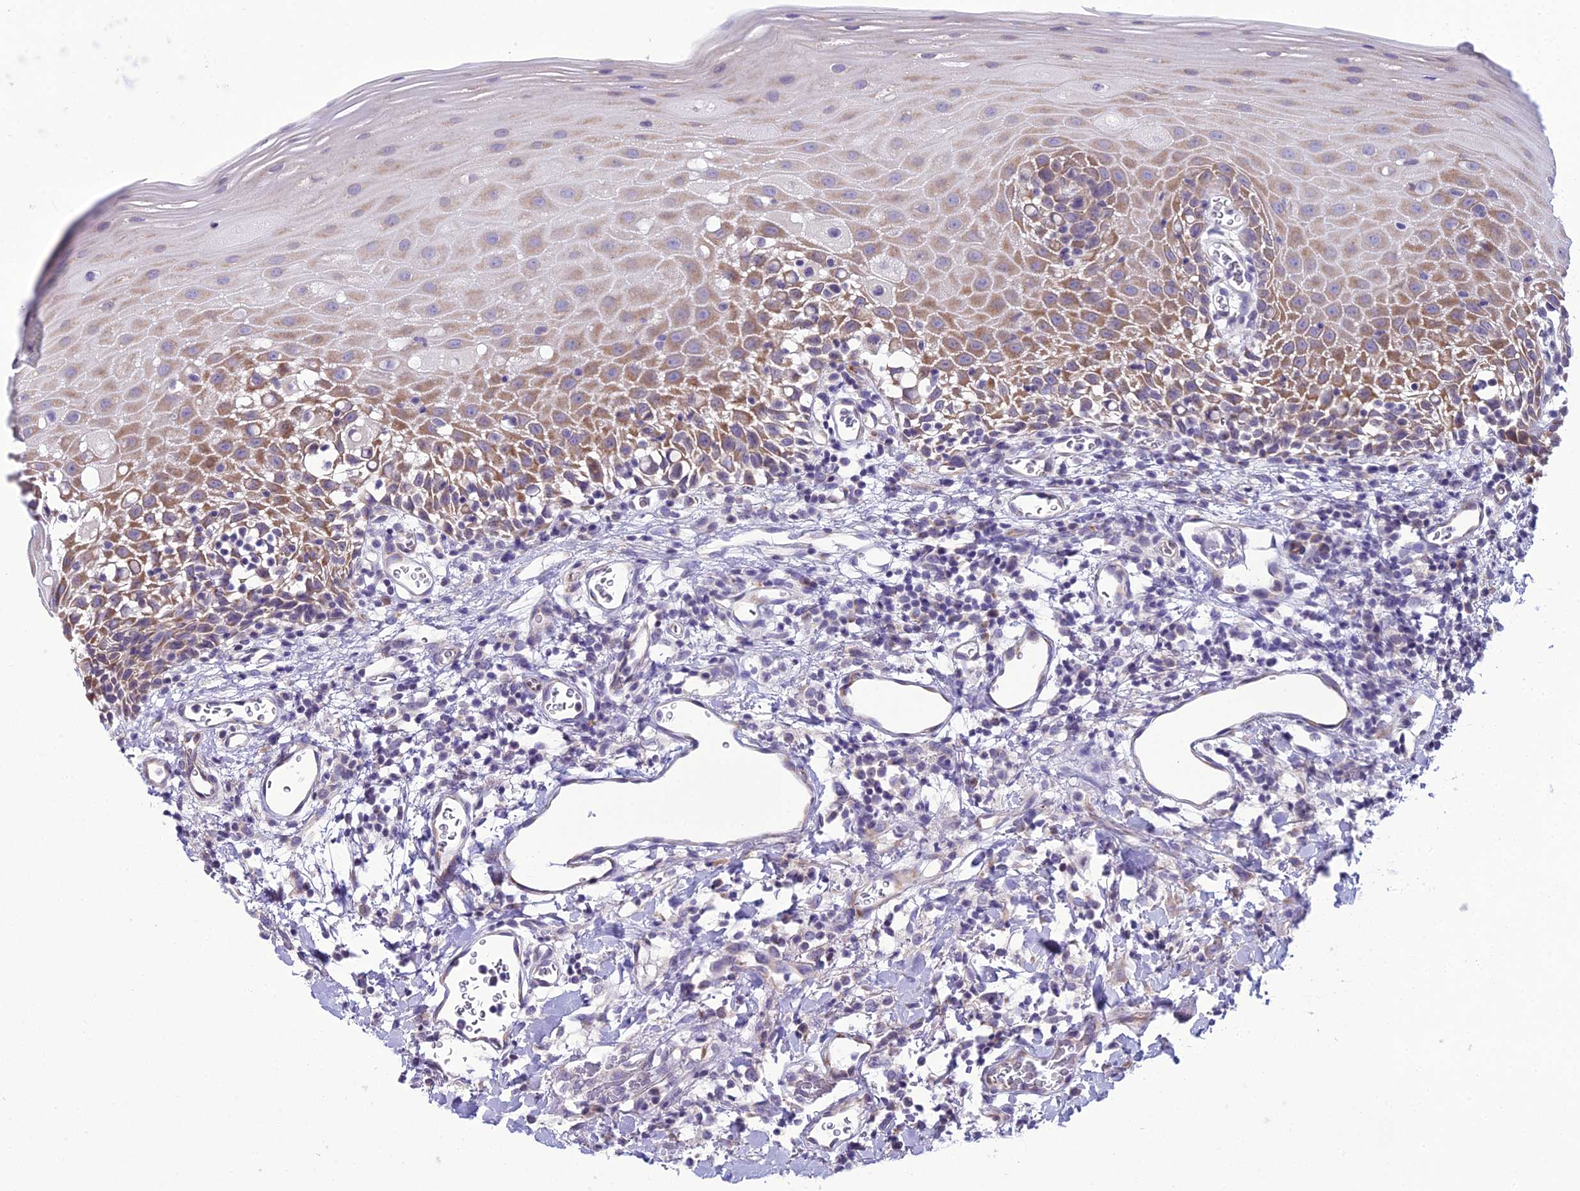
{"staining": {"intensity": "moderate", "quantity": "25%-75%", "location": "cytoplasmic/membranous"}, "tissue": "oral mucosa", "cell_type": "Squamous epithelial cells", "image_type": "normal", "snomed": [{"axis": "morphology", "description": "Normal tissue, NOS"}, {"axis": "topography", "description": "Oral tissue"}], "caption": "A micrograph of human oral mucosa stained for a protein reveals moderate cytoplasmic/membranous brown staining in squamous epithelial cells. (DAB (3,3'-diaminobenzidine) = brown stain, brightfield microscopy at high magnification).", "gene": "RPS26", "patient": {"sex": "female", "age": 70}}